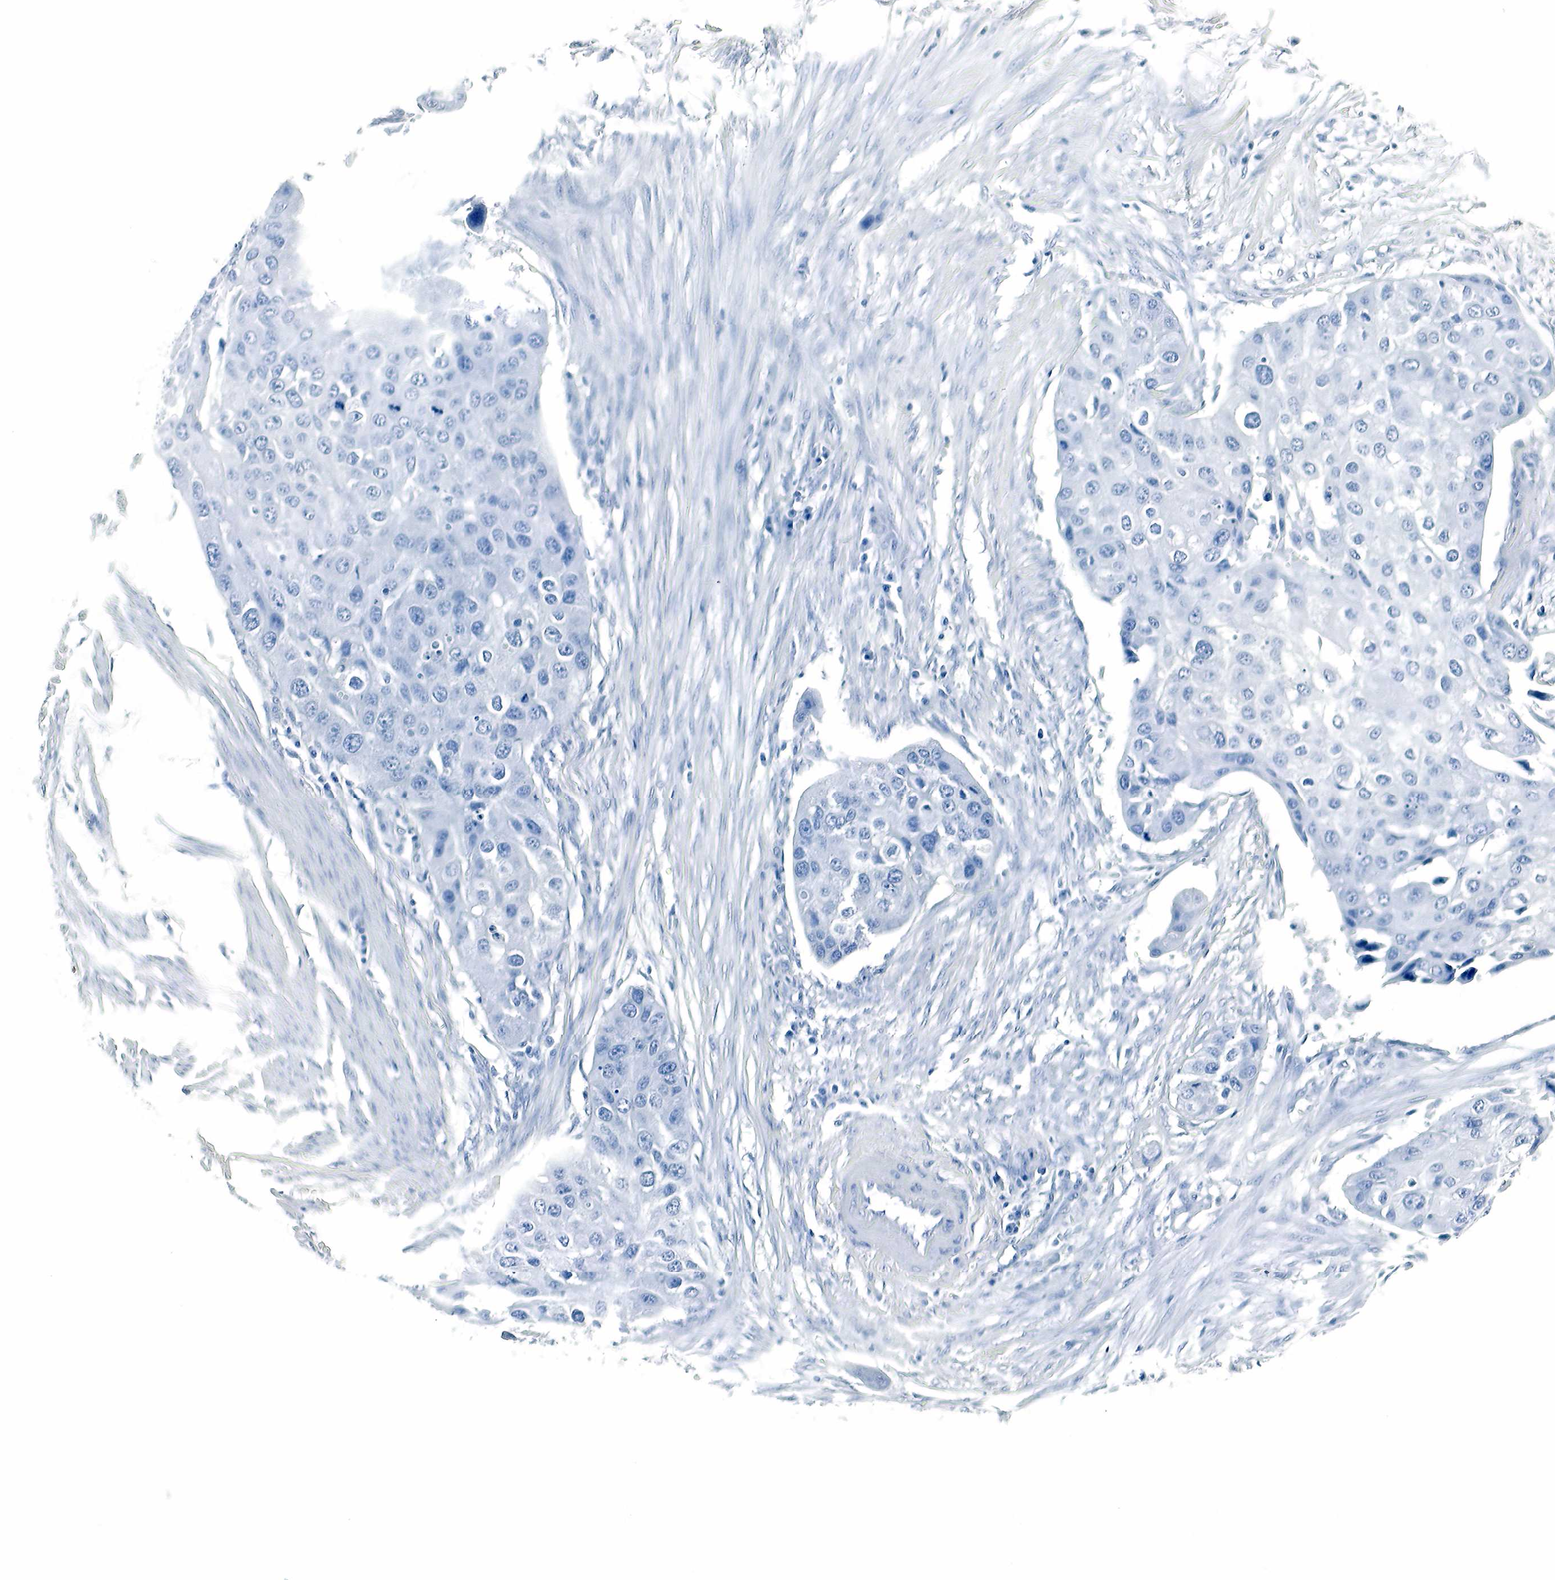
{"staining": {"intensity": "negative", "quantity": "none", "location": "none"}, "tissue": "urothelial cancer", "cell_type": "Tumor cells", "image_type": "cancer", "snomed": [{"axis": "morphology", "description": "Urothelial carcinoma, High grade"}, {"axis": "topography", "description": "Urinary bladder"}], "caption": "Human urothelial carcinoma (high-grade) stained for a protein using immunohistochemistry shows no staining in tumor cells.", "gene": "GCG", "patient": {"sex": "male", "age": 55}}